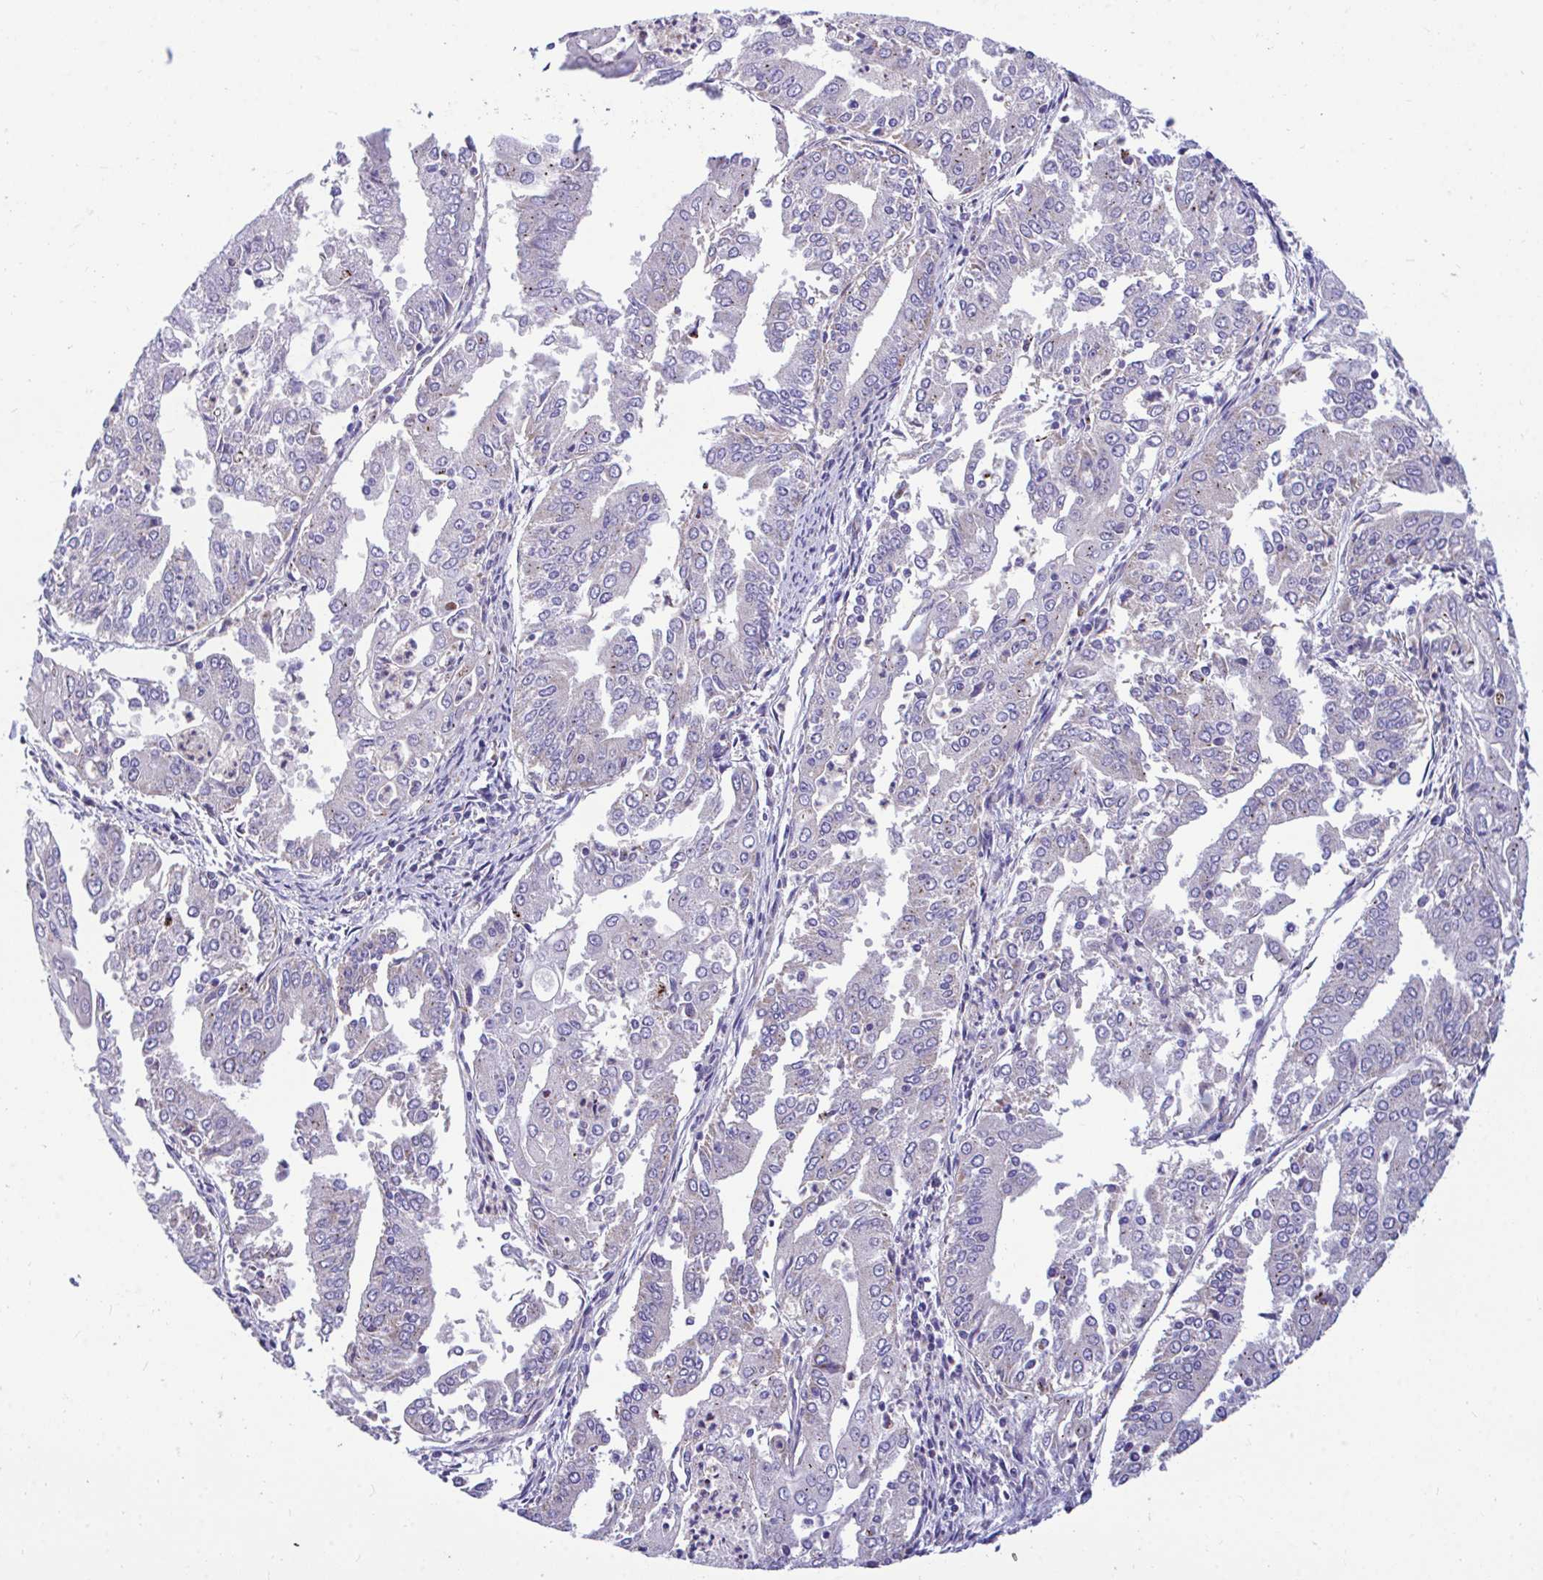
{"staining": {"intensity": "weak", "quantity": "25%-75%", "location": "cytoplasmic/membranous"}, "tissue": "cervical cancer", "cell_type": "Tumor cells", "image_type": "cancer", "snomed": [{"axis": "morphology", "description": "Adenocarcinoma, NOS"}, {"axis": "topography", "description": "Cervix"}], "caption": "Immunohistochemistry (IHC) image of adenocarcinoma (cervical) stained for a protein (brown), which reveals low levels of weak cytoplasmic/membranous positivity in about 25%-75% of tumor cells.", "gene": "MRPS16", "patient": {"sex": "female", "age": 56}}